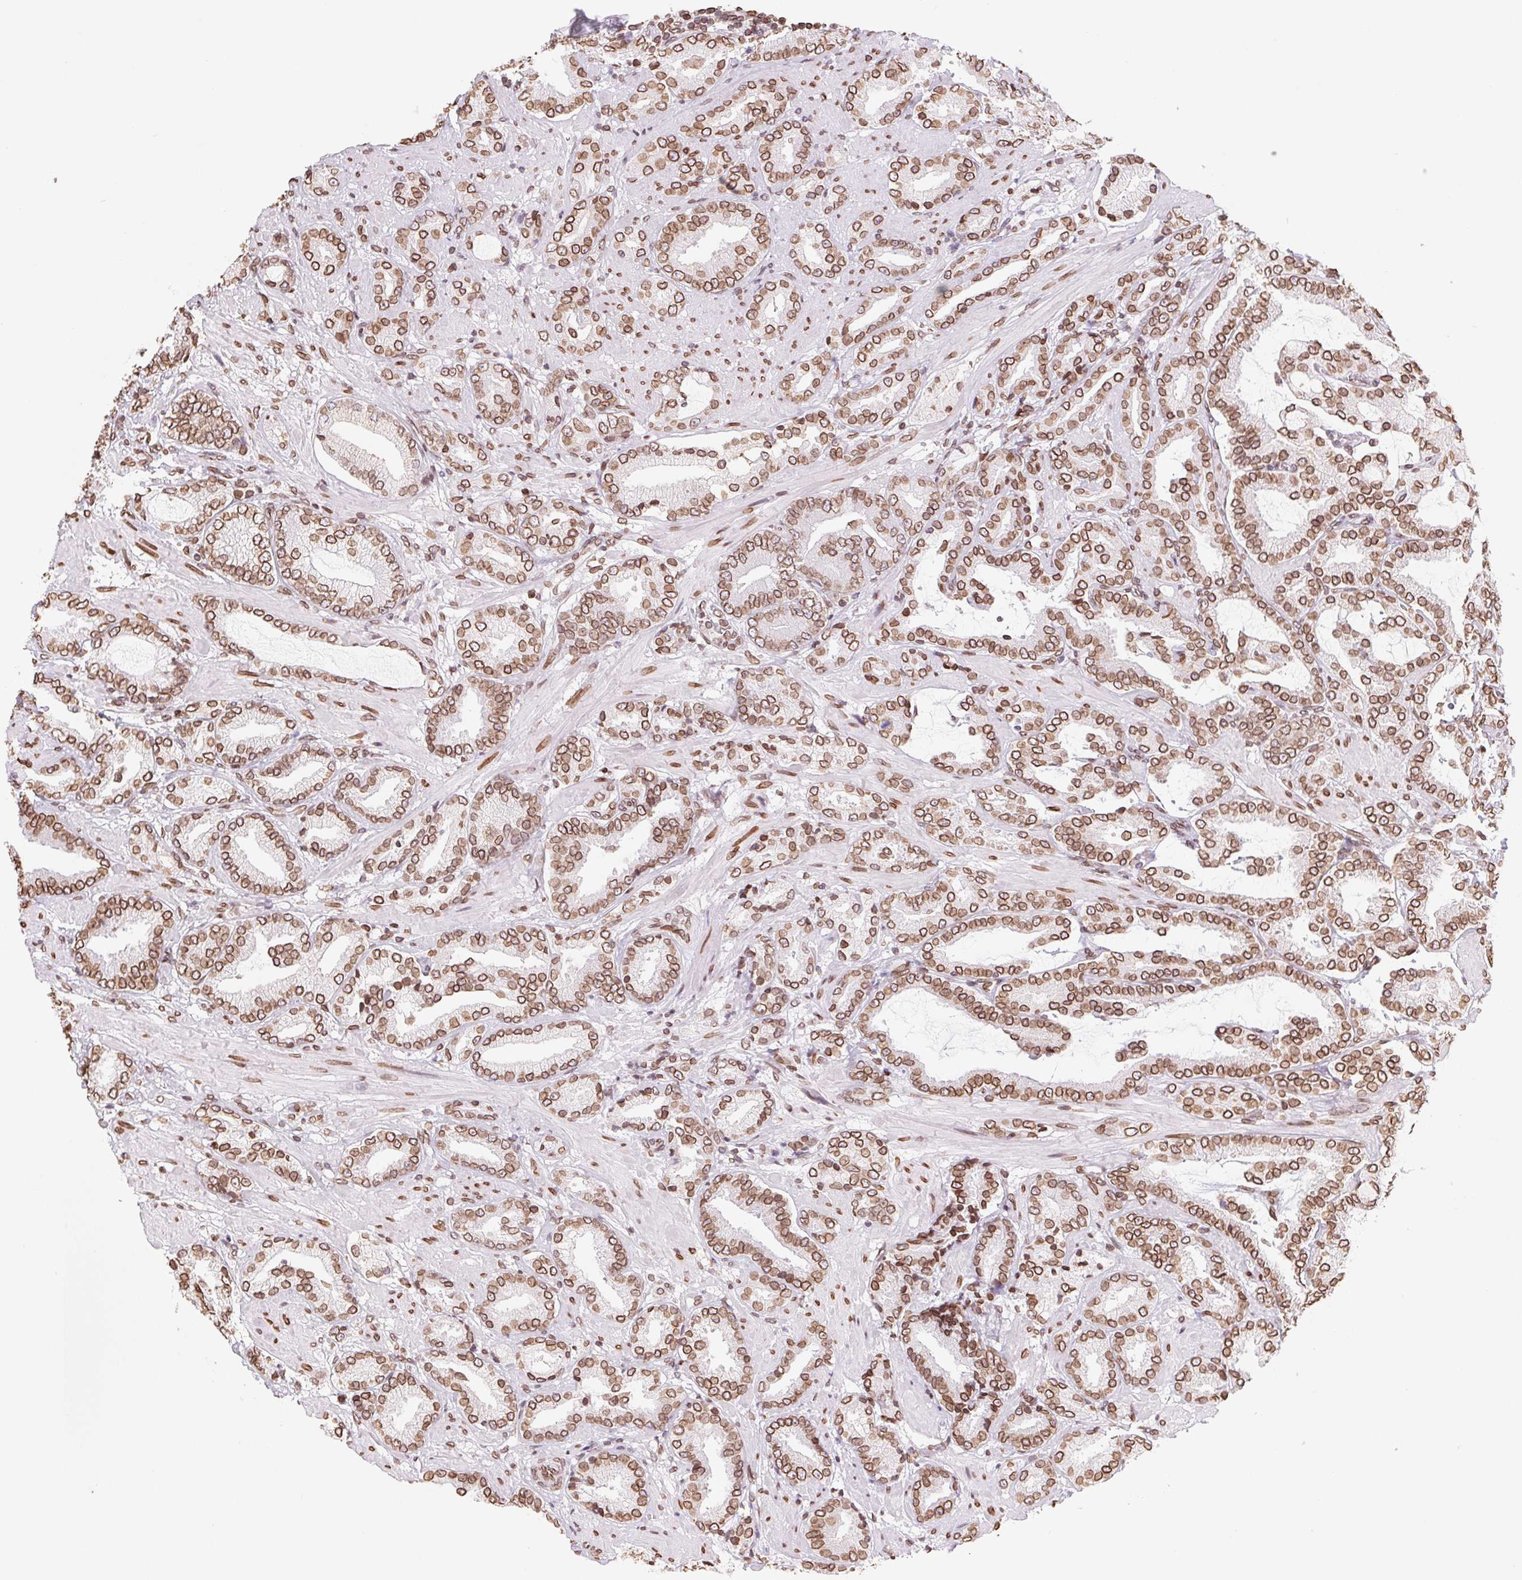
{"staining": {"intensity": "strong", "quantity": ">75%", "location": "cytoplasmic/membranous,nuclear"}, "tissue": "prostate cancer", "cell_type": "Tumor cells", "image_type": "cancer", "snomed": [{"axis": "morphology", "description": "Adenocarcinoma, High grade"}, {"axis": "topography", "description": "Prostate"}], "caption": "Strong cytoplasmic/membranous and nuclear staining for a protein is appreciated in approximately >75% of tumor cells of prostate cancer using immunohistochemistry (IHC).", "gene": "LMNB2", "patient": {"sex": "male", "age": 56}}